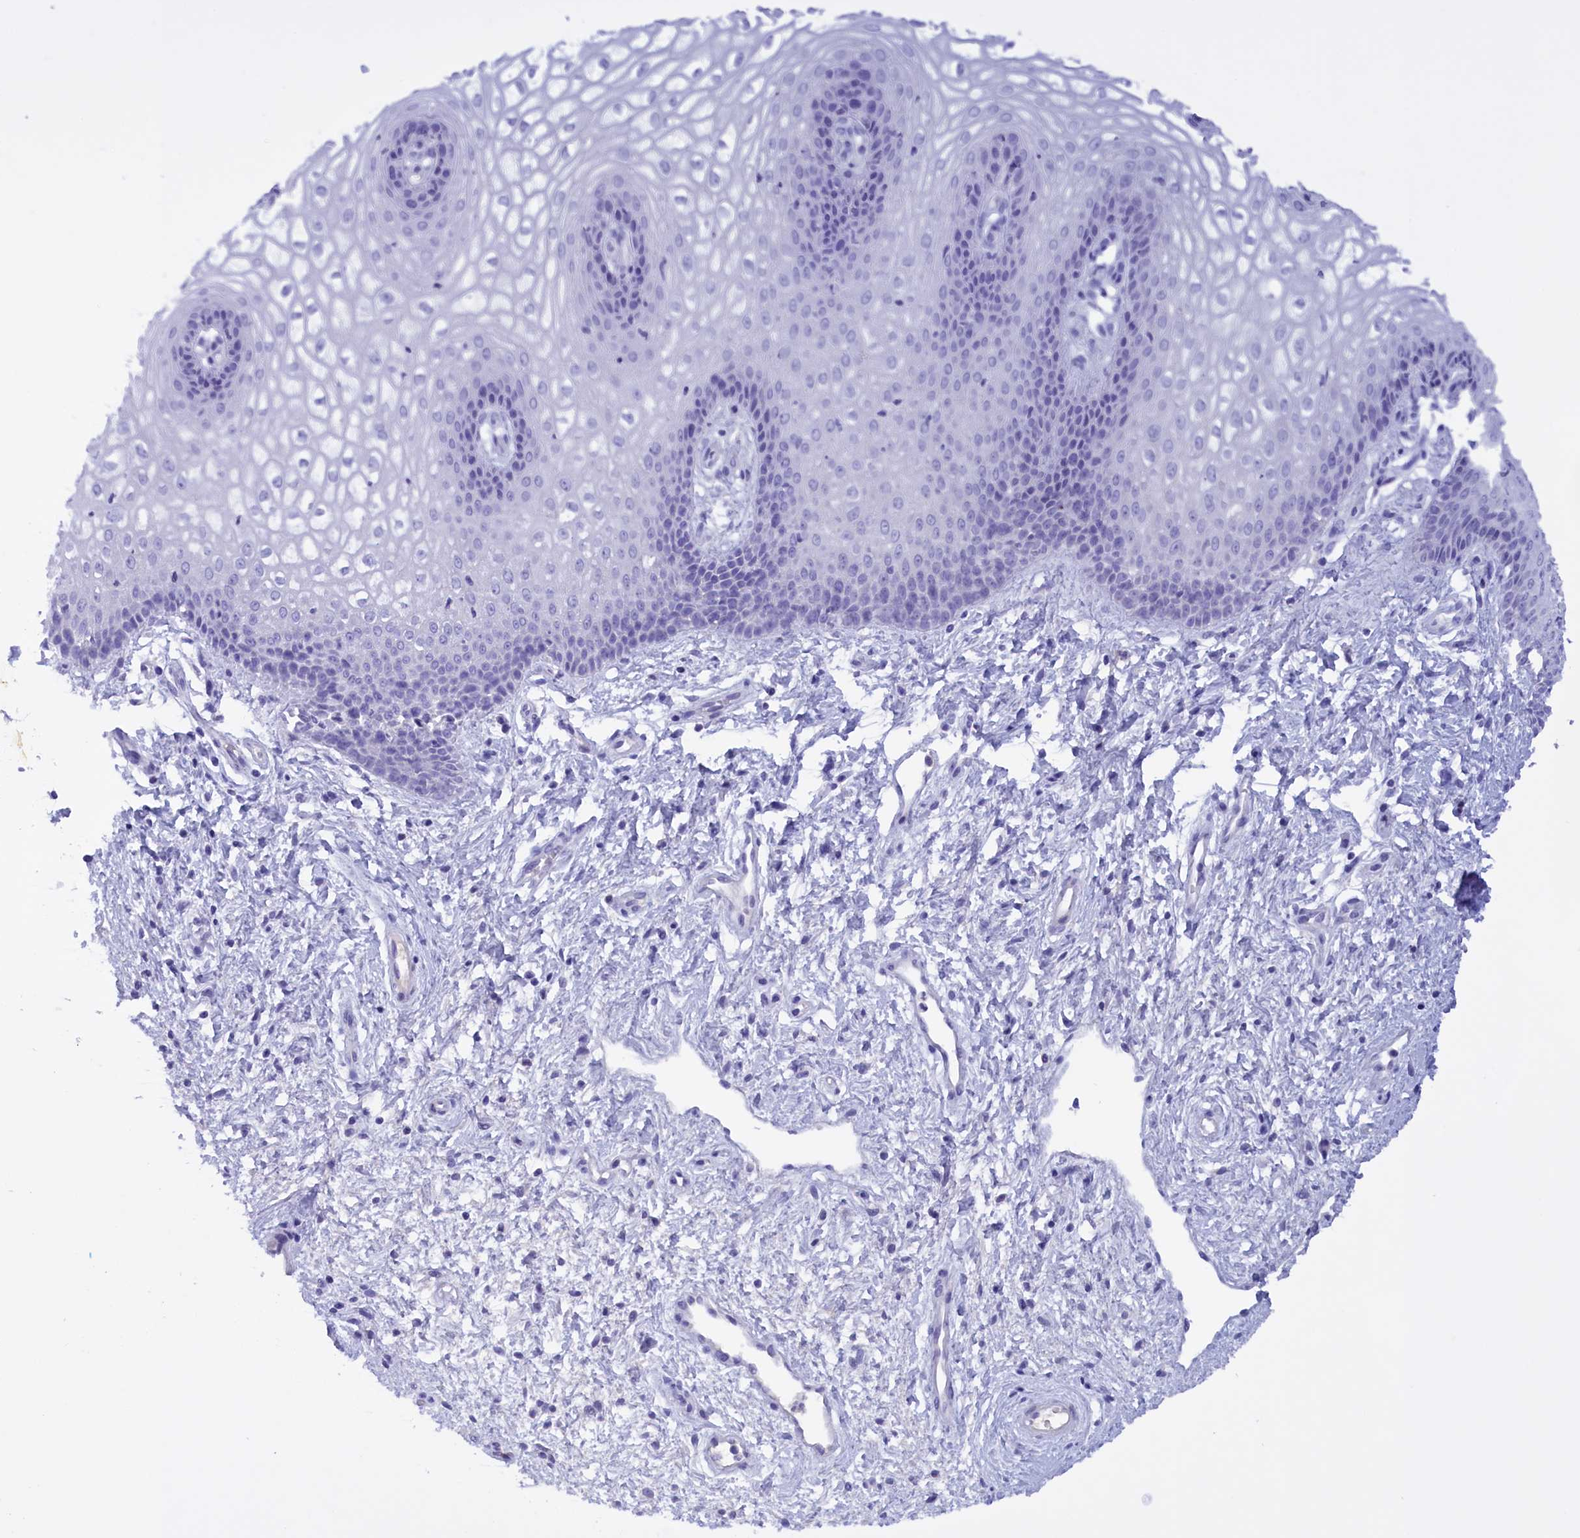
{"staining": {"intensity": "negative", "quantity": "none", "location": "none"}, "tissue": "vagina", "cell_type": "Squamous epithelial cells", "image_type": "normal", "snomed": [{"axis": "morphology", "description": "Normal tissue, NOS"}, {"axis": "topography", "description": "Vagina"}], "caption": "This is an immunohistochemistry (IHC) micrograph of unremarkable human vagina. There is no staining in squamous epithelial cells.", "gene": "PROK2", "patient": {"sex": "female", "age": 34}}